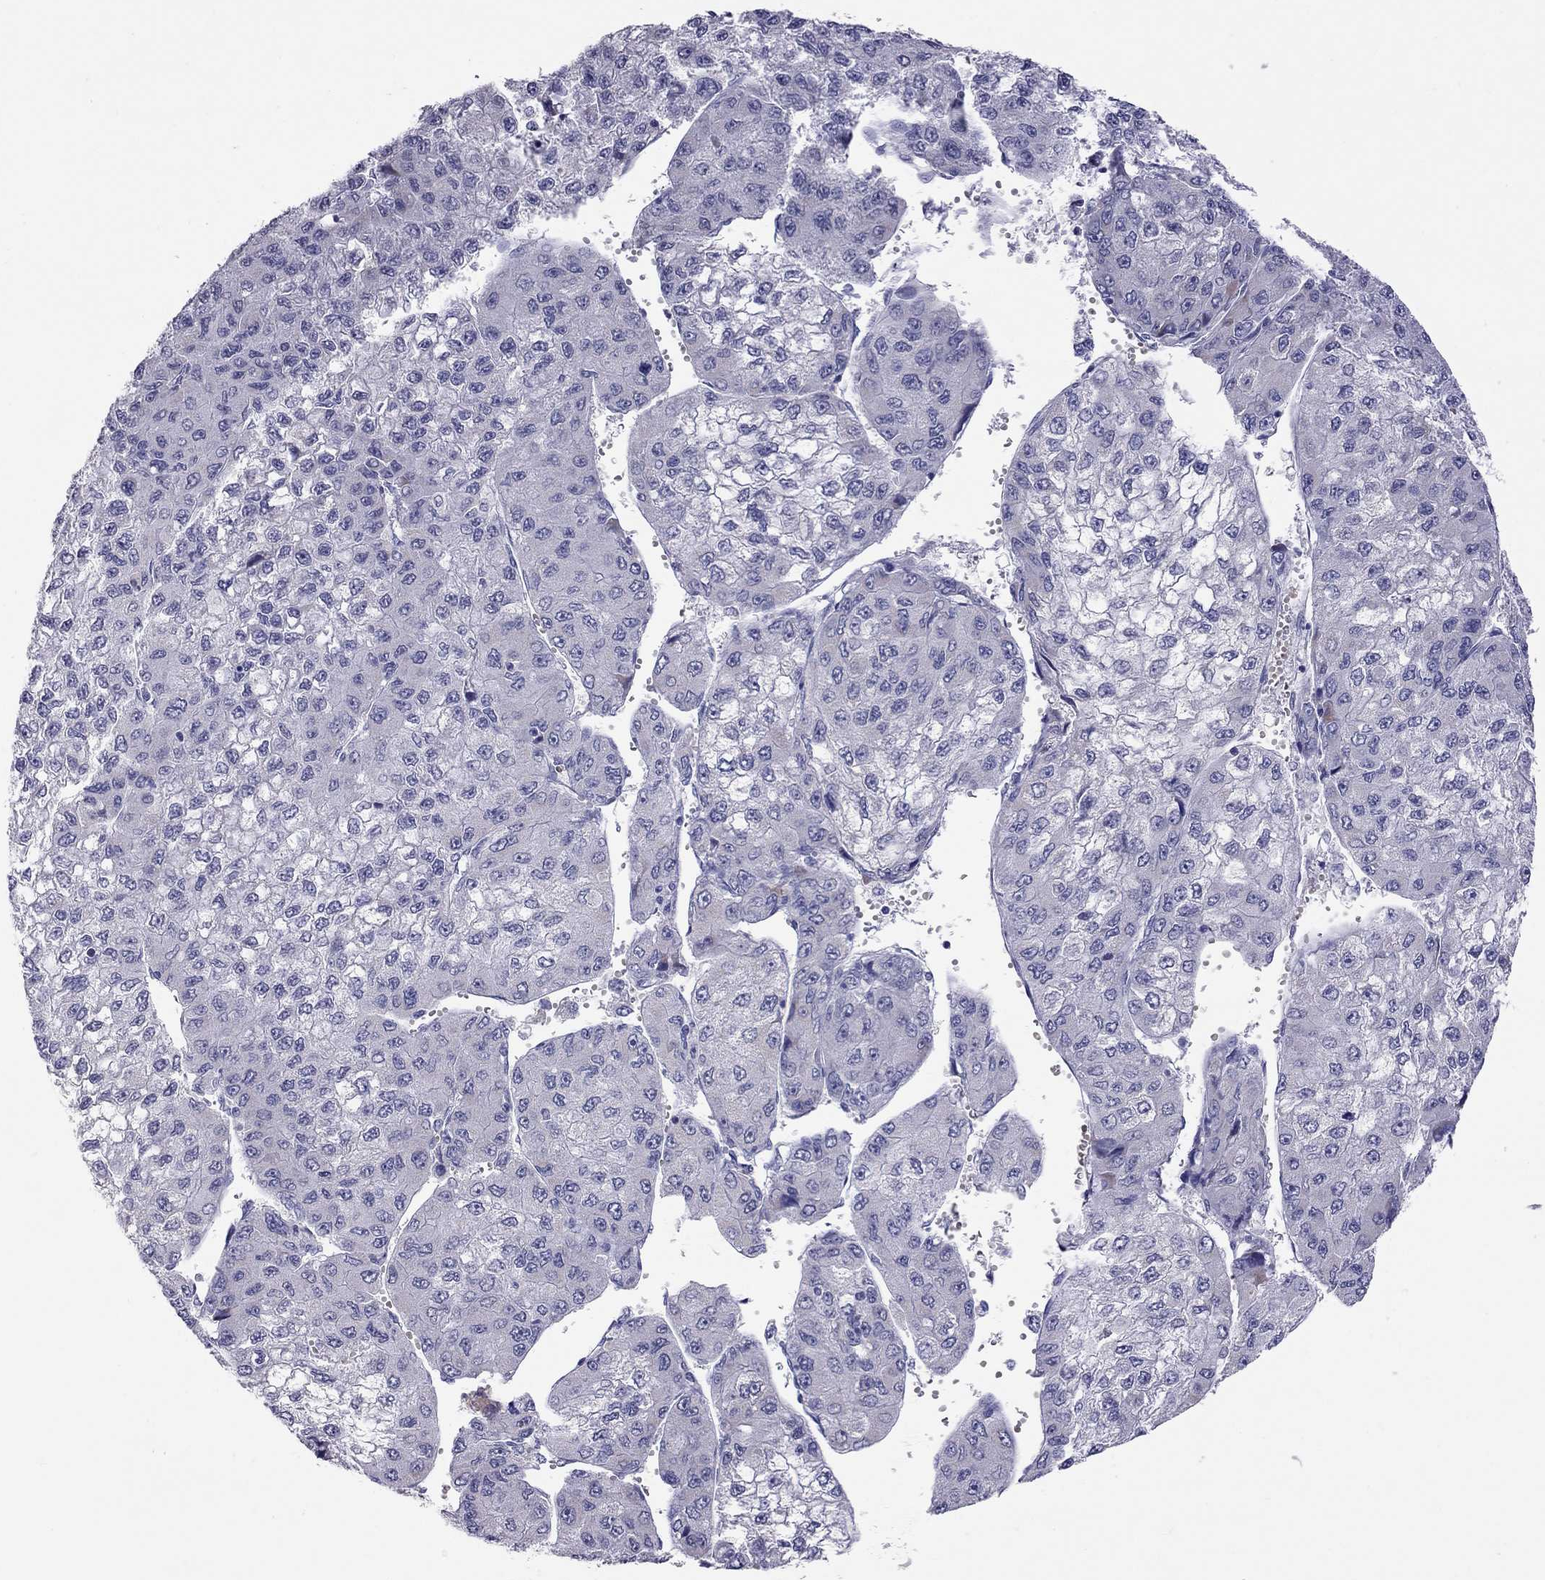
{"staining": {"intensity": "negative", "quantity": "none", "location": "none"}, "tissue": "liver cancer", "cell_type": "Tumor cells", "image_type": "cancer", "snomed": [{"axis": "morphology", "description": "Carcinoma, Hepatocellular, NOS"}, {"axis": "topography", "description": "Liver"}], "caption": "This micrograph is of liver cancer (hepatocellular carcinoma) stained with IHC to label a protein in brown with the nuclei are counter-stained blue. There is no expression in tumor cells.", "gene": "MUC16", "patient": {"sex": "female", "age": 66}}